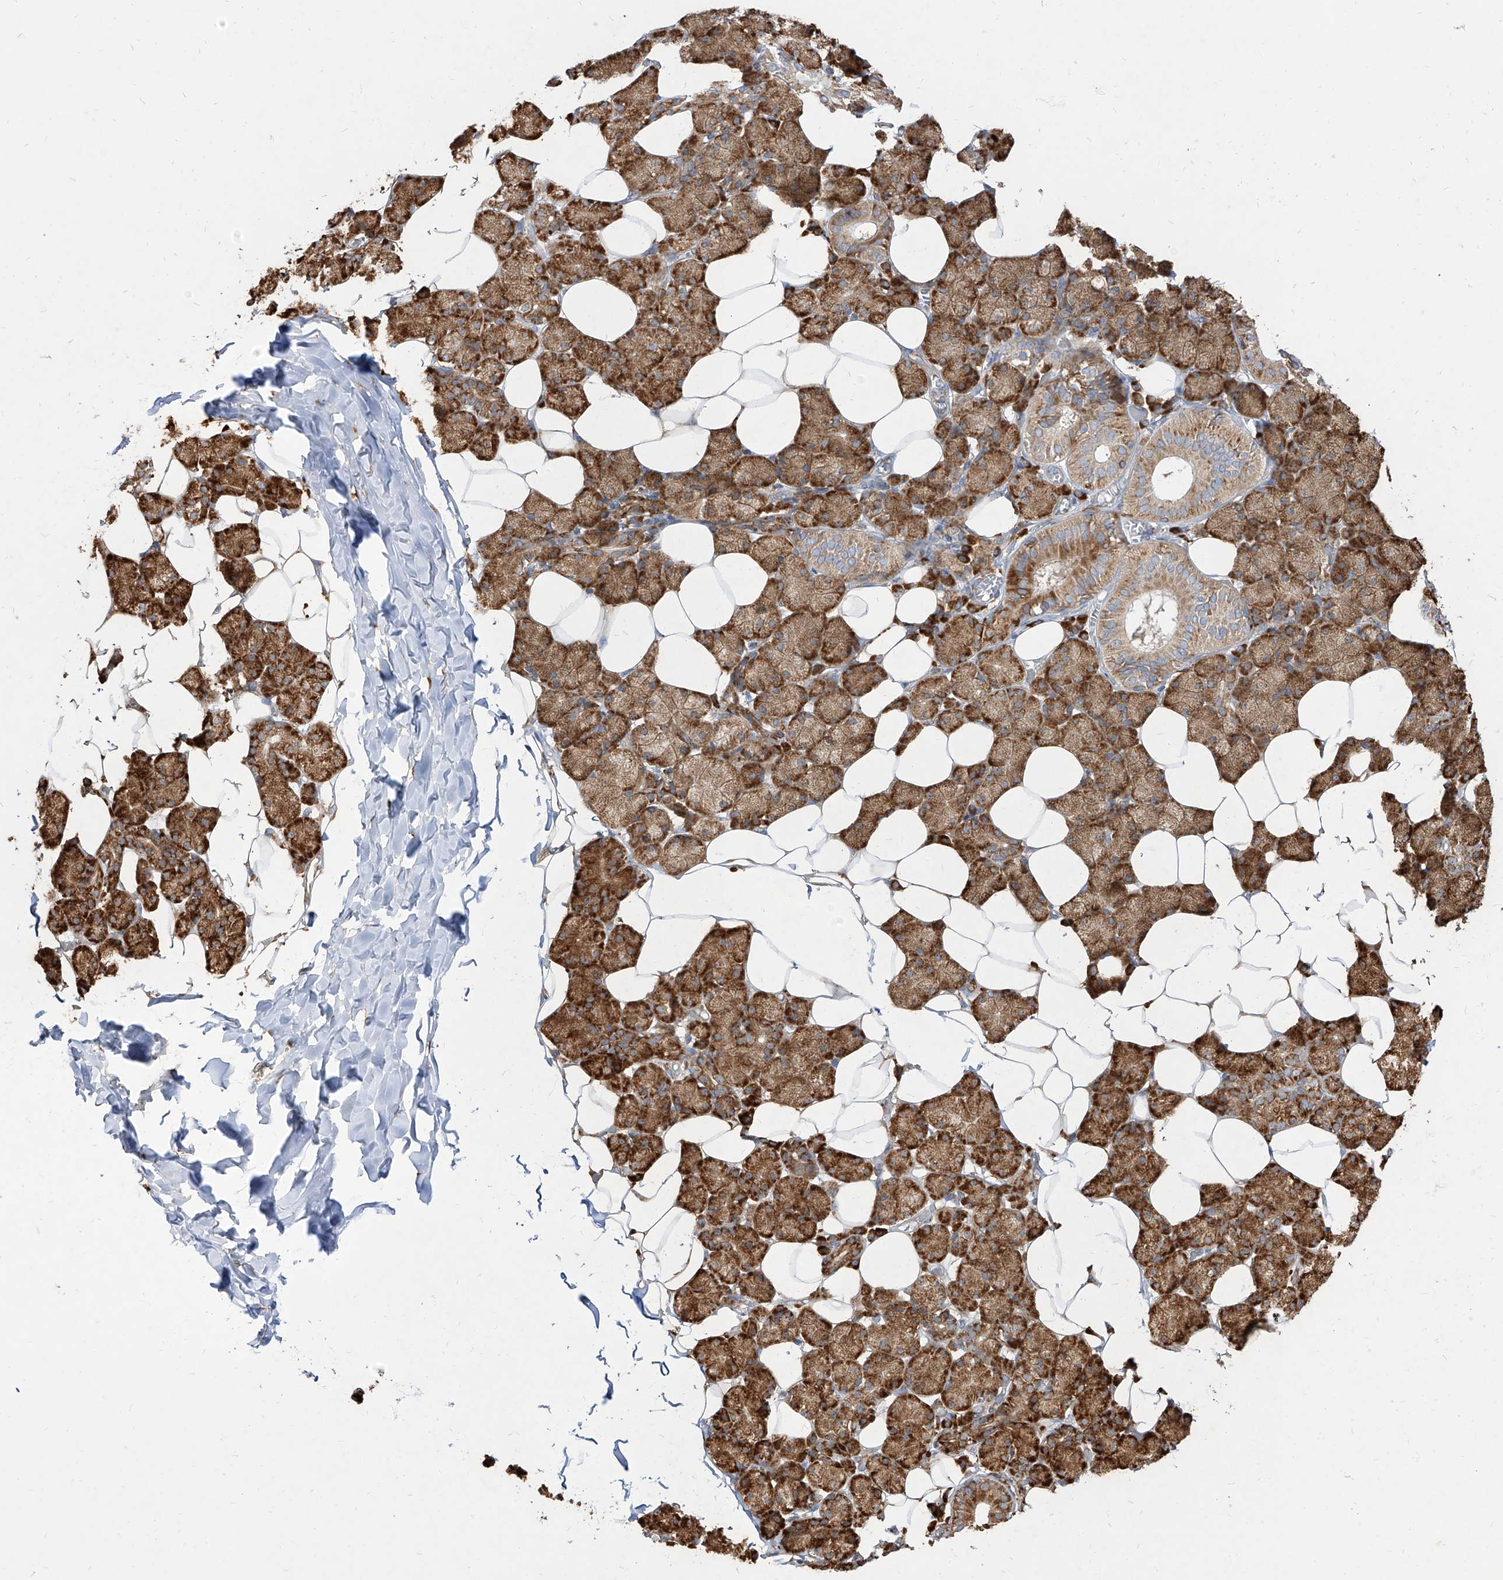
{"staining": {"intensity": "strong", "quantity": ">75%", "location": "cytoplasmic/membranous"}, "tissue": "salivary gland", "cell_type": "Glandular cells", "image_type": "normal", "snomed": [{"axis": "morphology", "description": "Normal tissue, NOS"}, {"axis": "topography", "description": "Salivary gland"}], "caption": "Immunohistochemistry (IHC) histopathology image of unremarkable salivary gland: salivary gland stained using IHC exhibits high levels of strong protein expression localized specifically in the cytoplasmic/membranous of glandular cells, appearing as a cytoplasmic/membranous brown color.", "gene": "RPS25", "patient": {"sex": "female", "age": 33}}